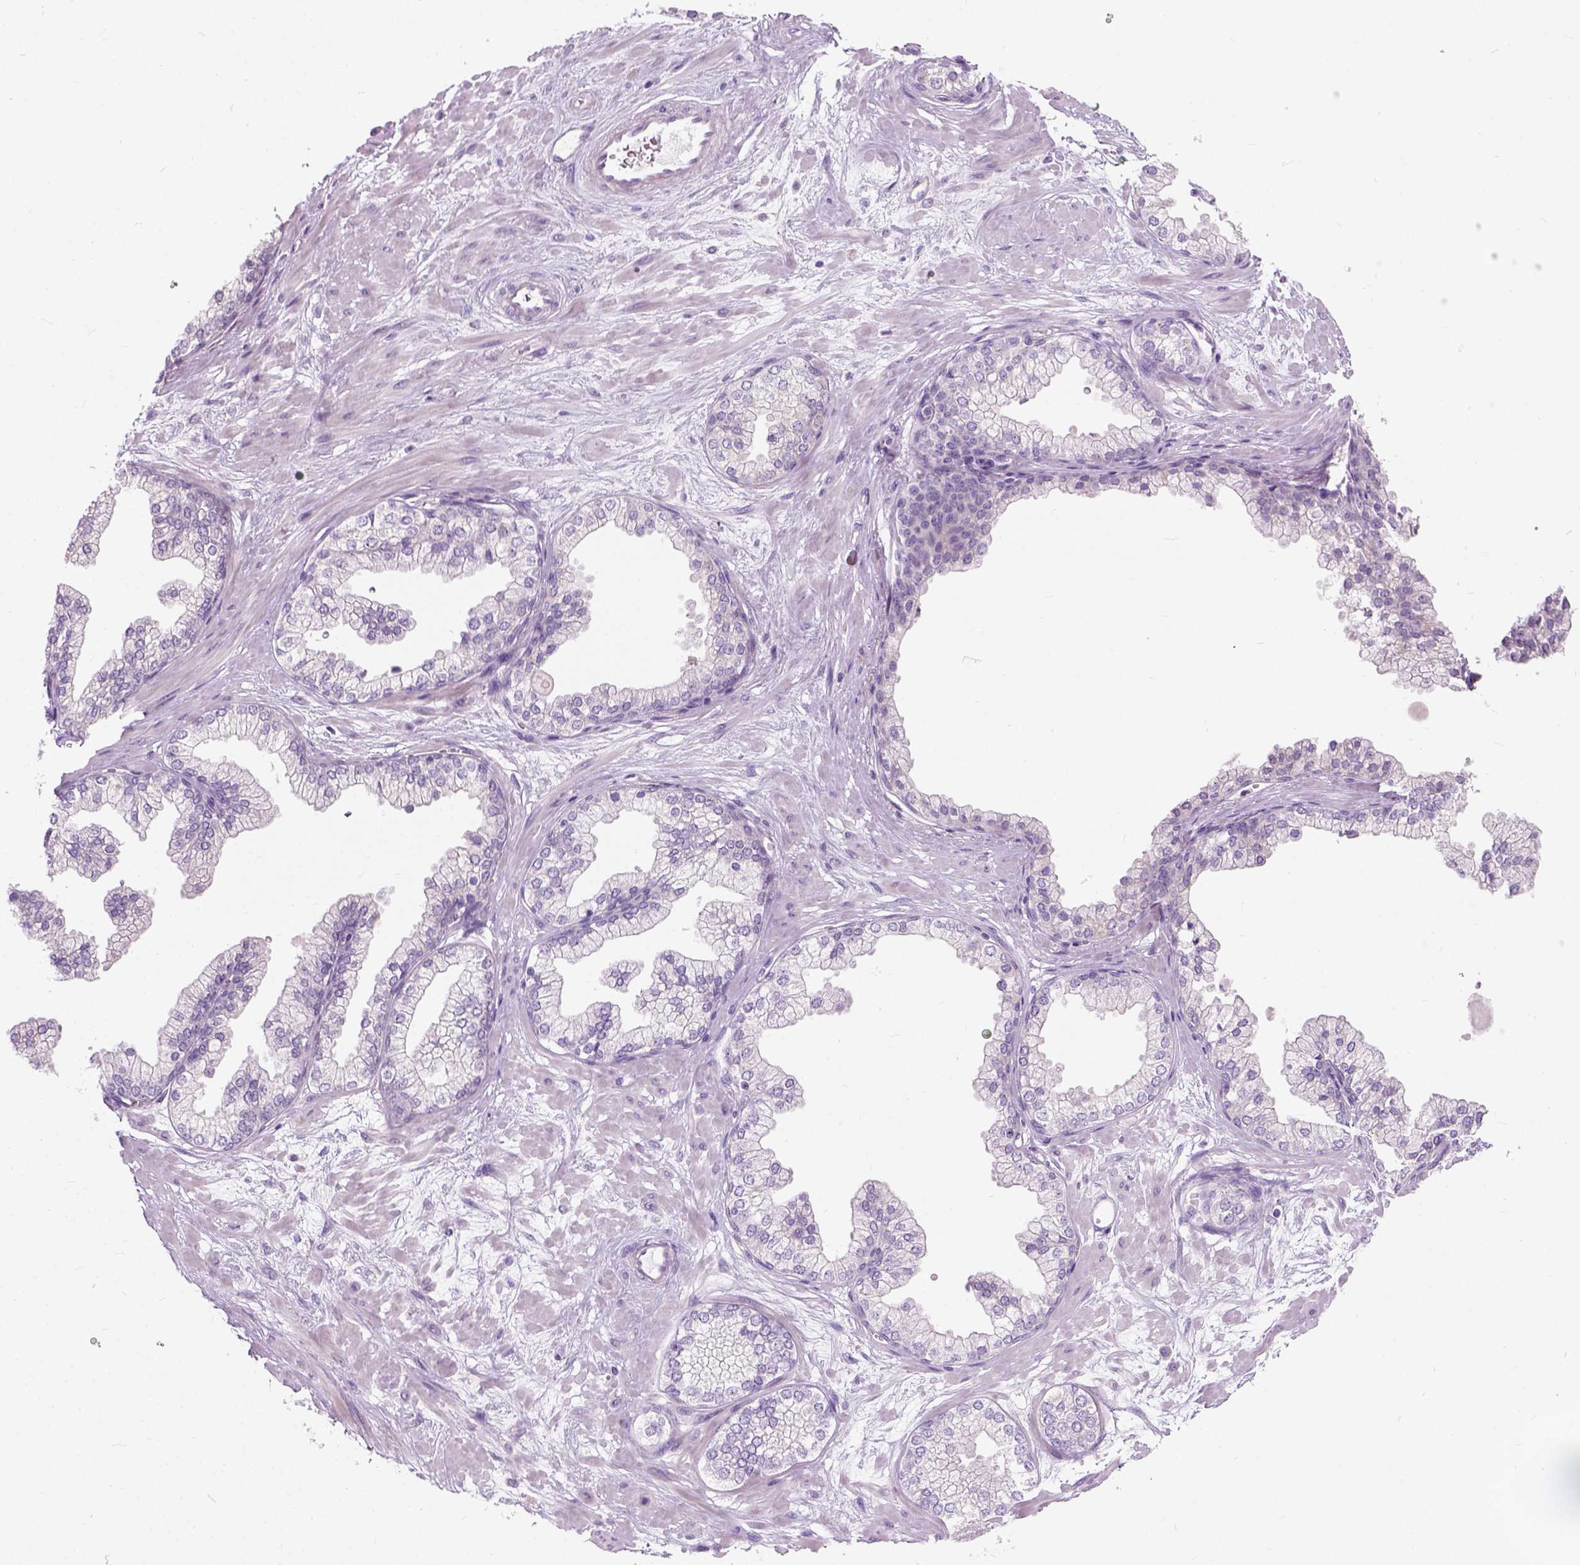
{"staining": {"intensity": "negative", "quantity": "none", "location": "none"}, "tissue": "prostate", "cell_type": "Glandular cells", "image_type": "normal", "snomed": [{"axis": "morphology", "description": "Normal tissue, NOS"}, {"axis": "topography", "description": "Prostate"}, {"axis": "topography", "description": "Peripheral nerve tissue"}], "caption": "Image shows no significant protein staining in glandular cells of normal prostate.", "gene": "TRIM72", "patient": {"sex": "male", "age": 61}}